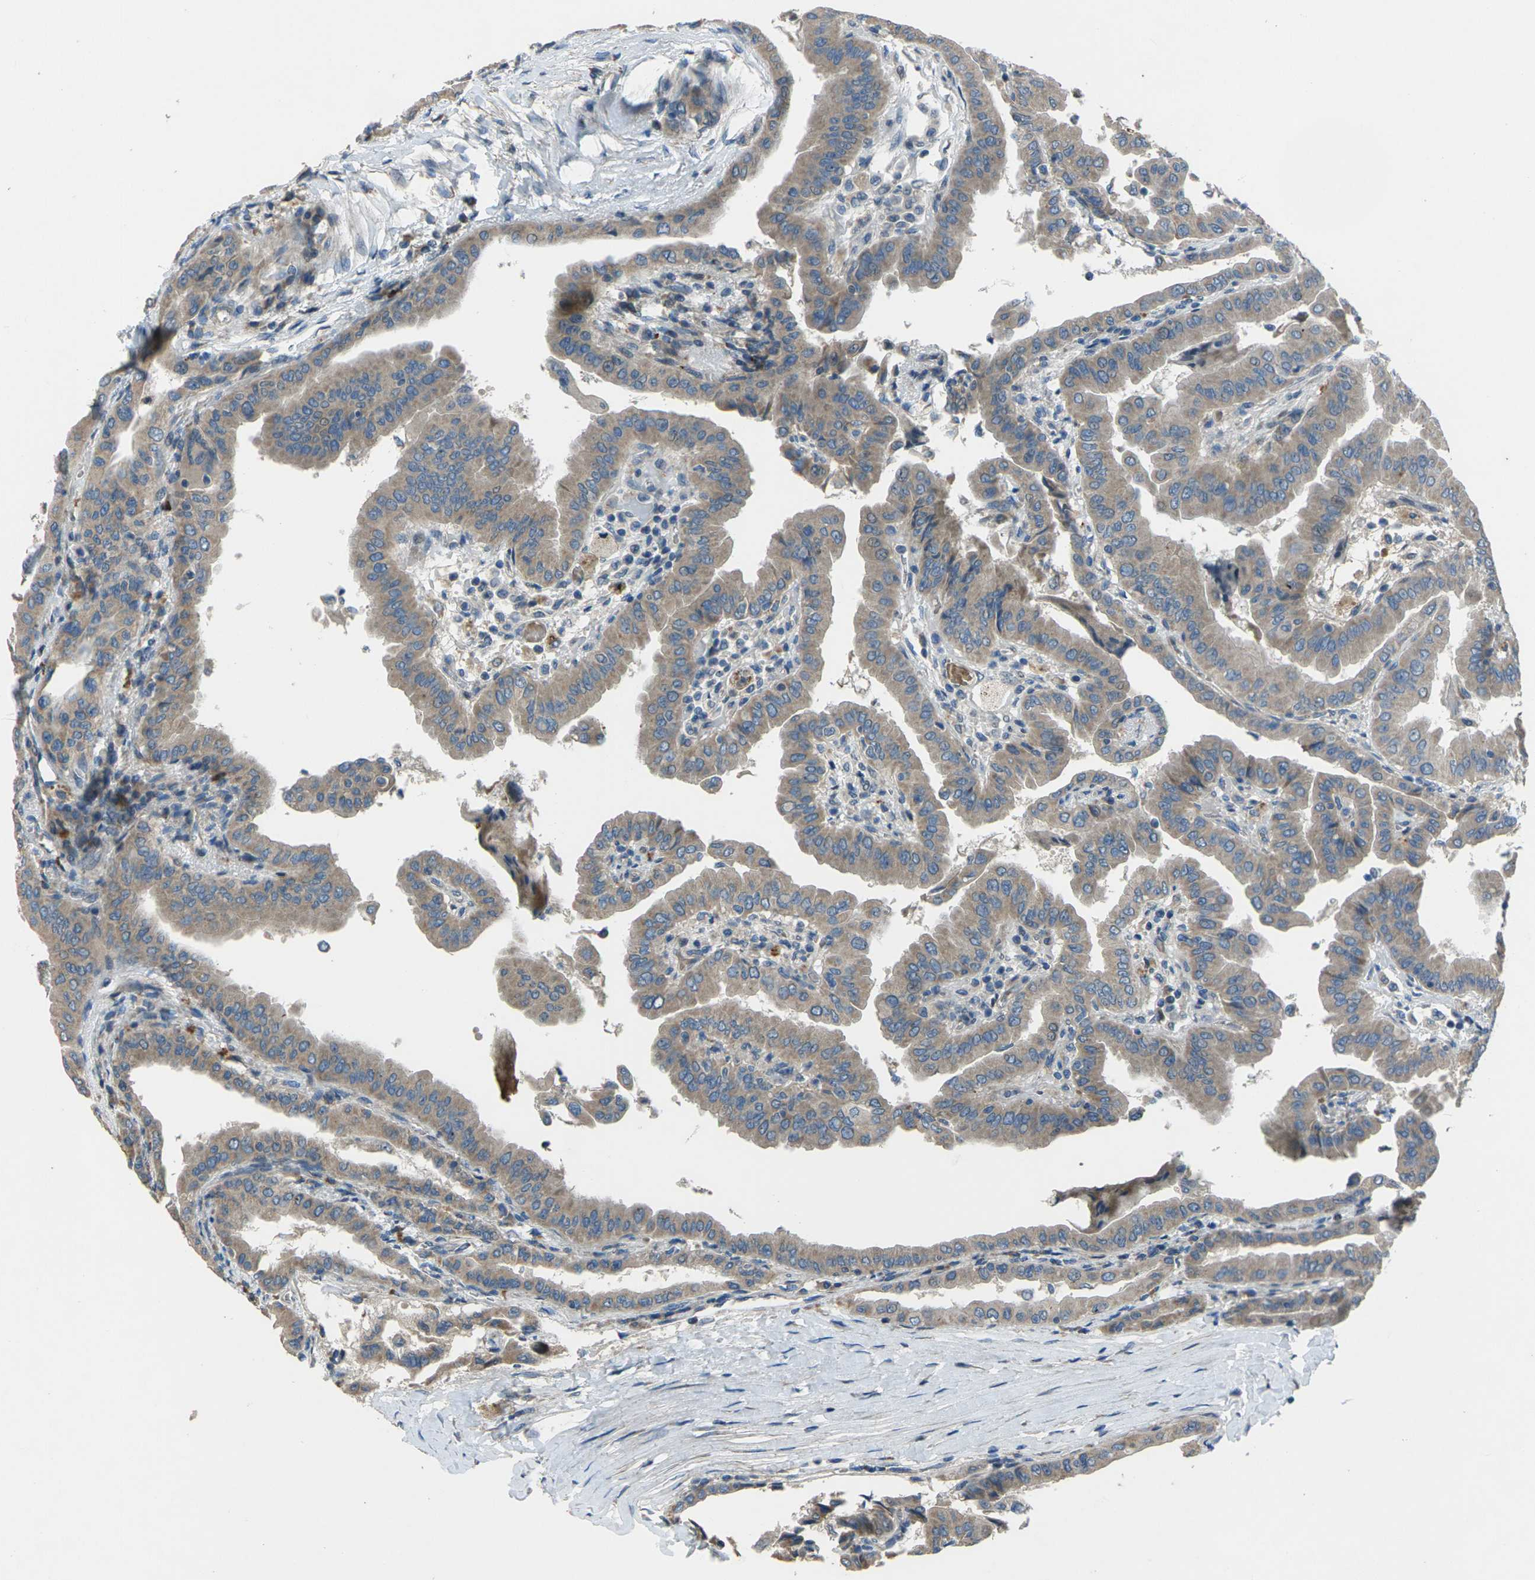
{"staining": {"intensity": "moderate", "quantity": ">75%", "location": "cytoplasmic/membranous"}, "tissue": "thyroid cancer", "cell_type": "Tumor cells", "image_type": "cancer", "snomed": [{"axis": "morphology", "description": "Papillary adenocarcinoma, NOS"}, {"axis": "topography", "description": "Thyroid gland"}], "caption": "The image demonstrates staining of thyroid cancer (papillary adenocarcinoma), revealing moderate cytoplasmic/membranous protein expression (brown color) within tumor cells.", "gene": "EDNRA", "patient": {"sex": "male", "age": 33}}